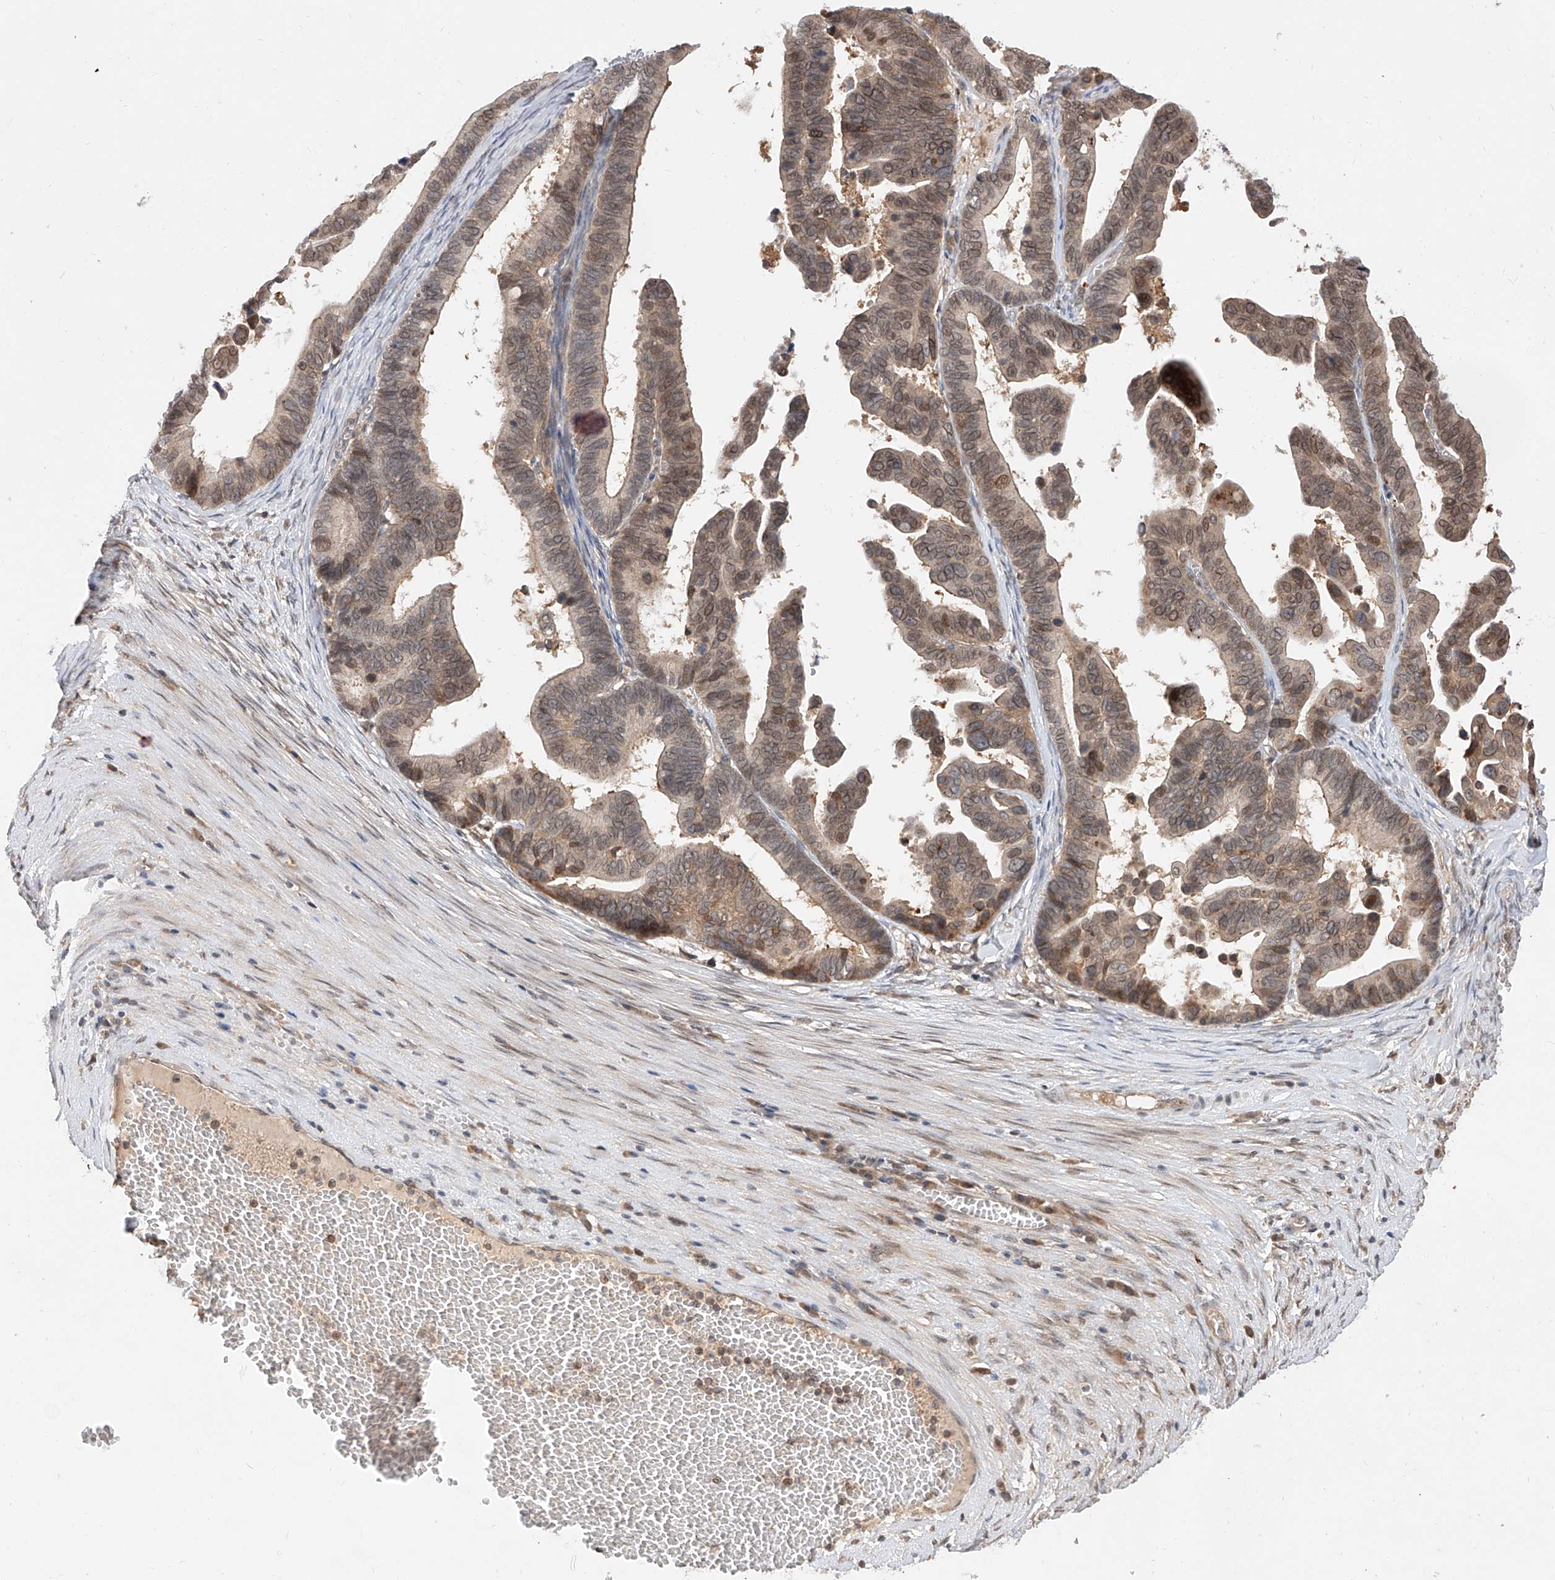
{"staining": {"intensity": "weak", "quantity": ">75%", "location": "cytoplasmic/membranous,nuclear"}, "tissue": "ovarian cancer", "cell_type": "Tumor cells", "image_type": "cancer", "snomed": [{"axis": "morphology", "description": "Cystadenocarcinoma, serous, NOS"}, {"axis": "topography", "description": "Ovary"}], "caption": "Ovarian cancer stained with IHC displays weak cytoplasmic/membranous and nuclear expression in approximately >75% of tumor cells. (DAB (3,3'-diaminobenzidine) = brown stain, brightfield microscopy at high magnification).", "gene": "DIRAS3", "patient": {"sex": "female", "age": 56}}